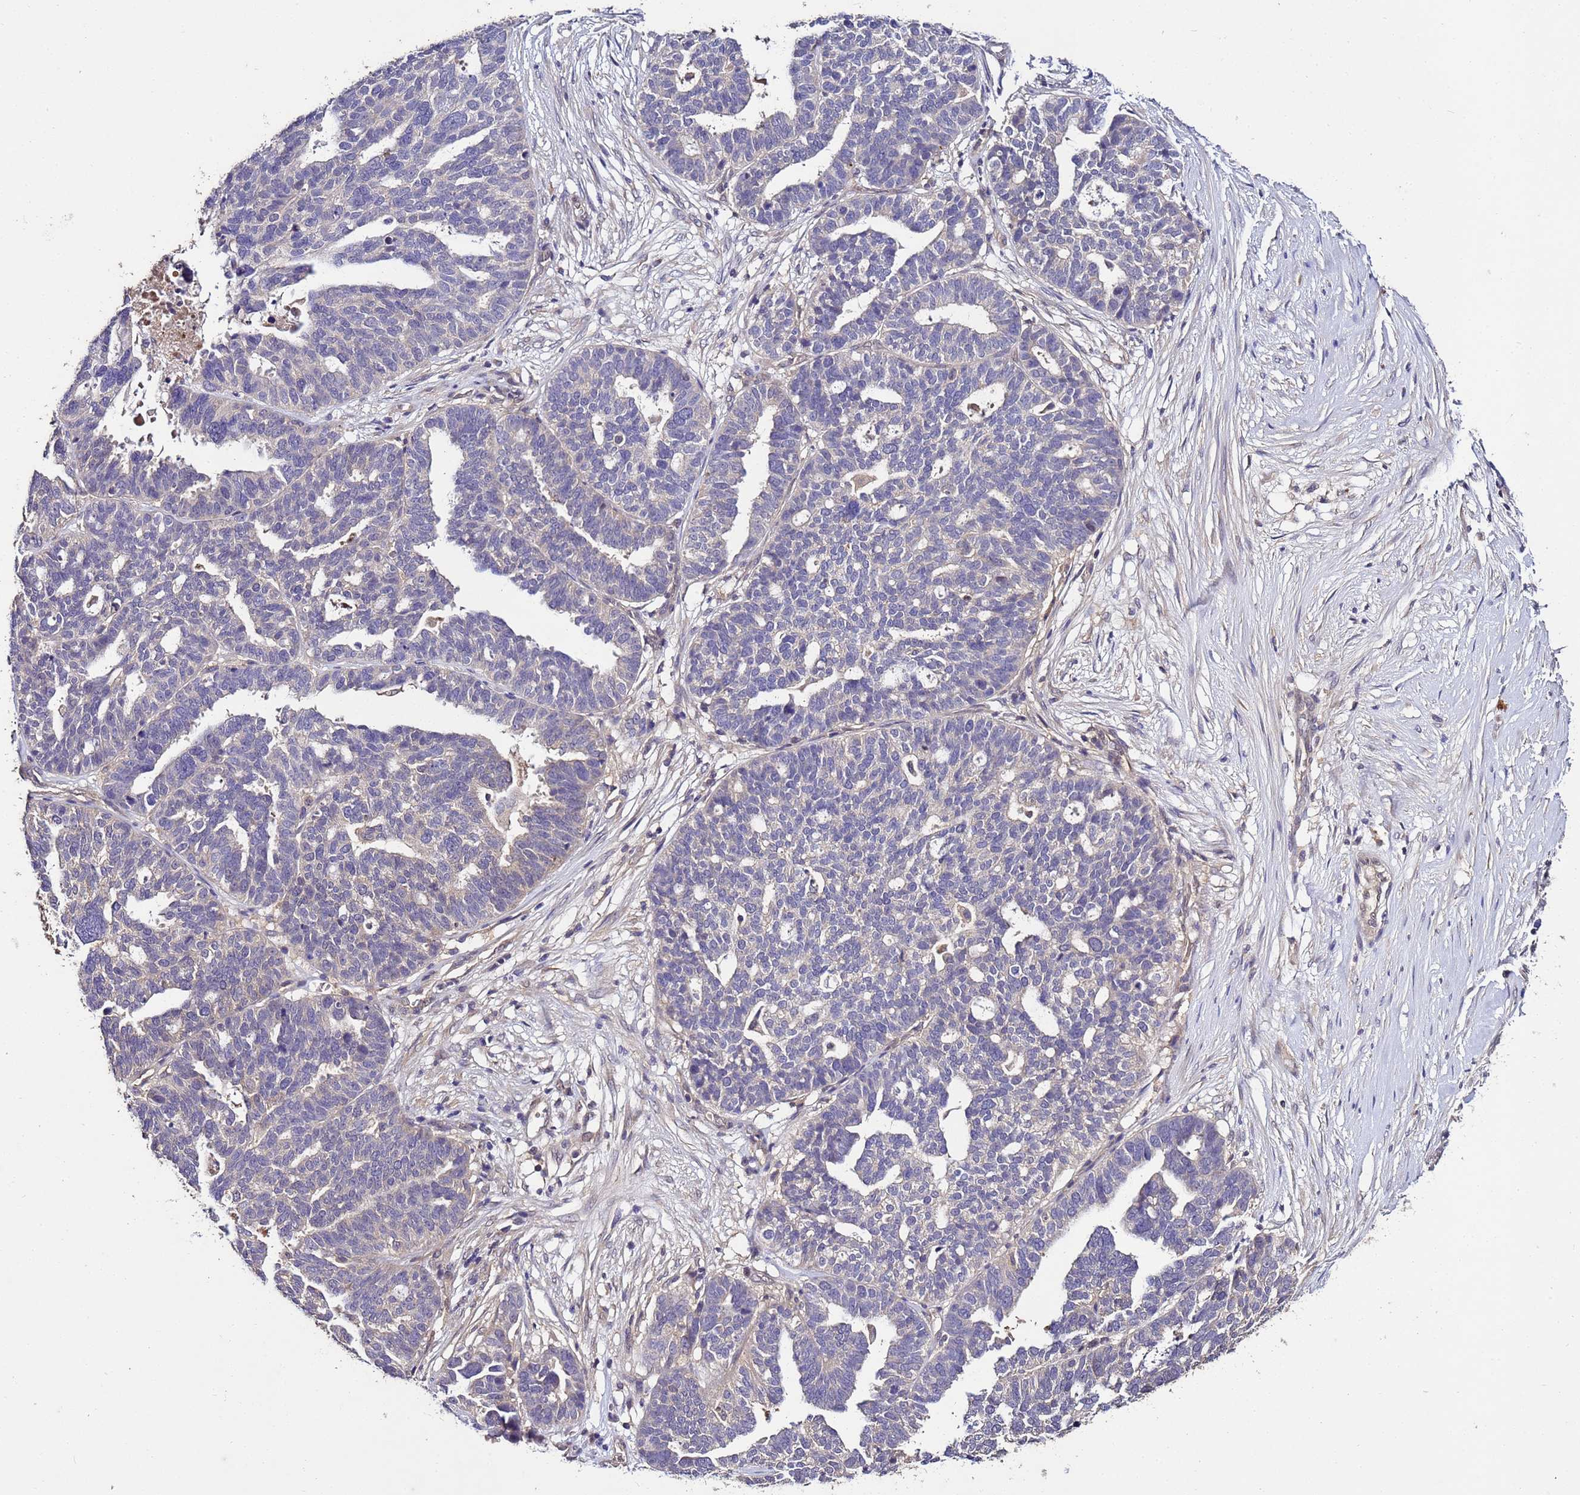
{"staining": {"intensity": "negative", "quantity": "none", "location": "none"}, "tissue": "ovarian cancer", "cell_type": "Tumor cells", "image_type": "cancer", "snomed": [{"axis": "morphology", "description": "Cystadenocarcinoma, serous, NOS"}, {"axis": "topography", "description": "Ovary"}], "caption": "Tumor cells show no significant protein staining in serous cystadenocarcinoma (ovarian). Brightfield microscopy of immunohistochemistry stained with DAB (brown) and hematoxylin (blue), captured at high magnification.", "gene": "GSPT2", "patient": {"sex": "female", "age": 59}}